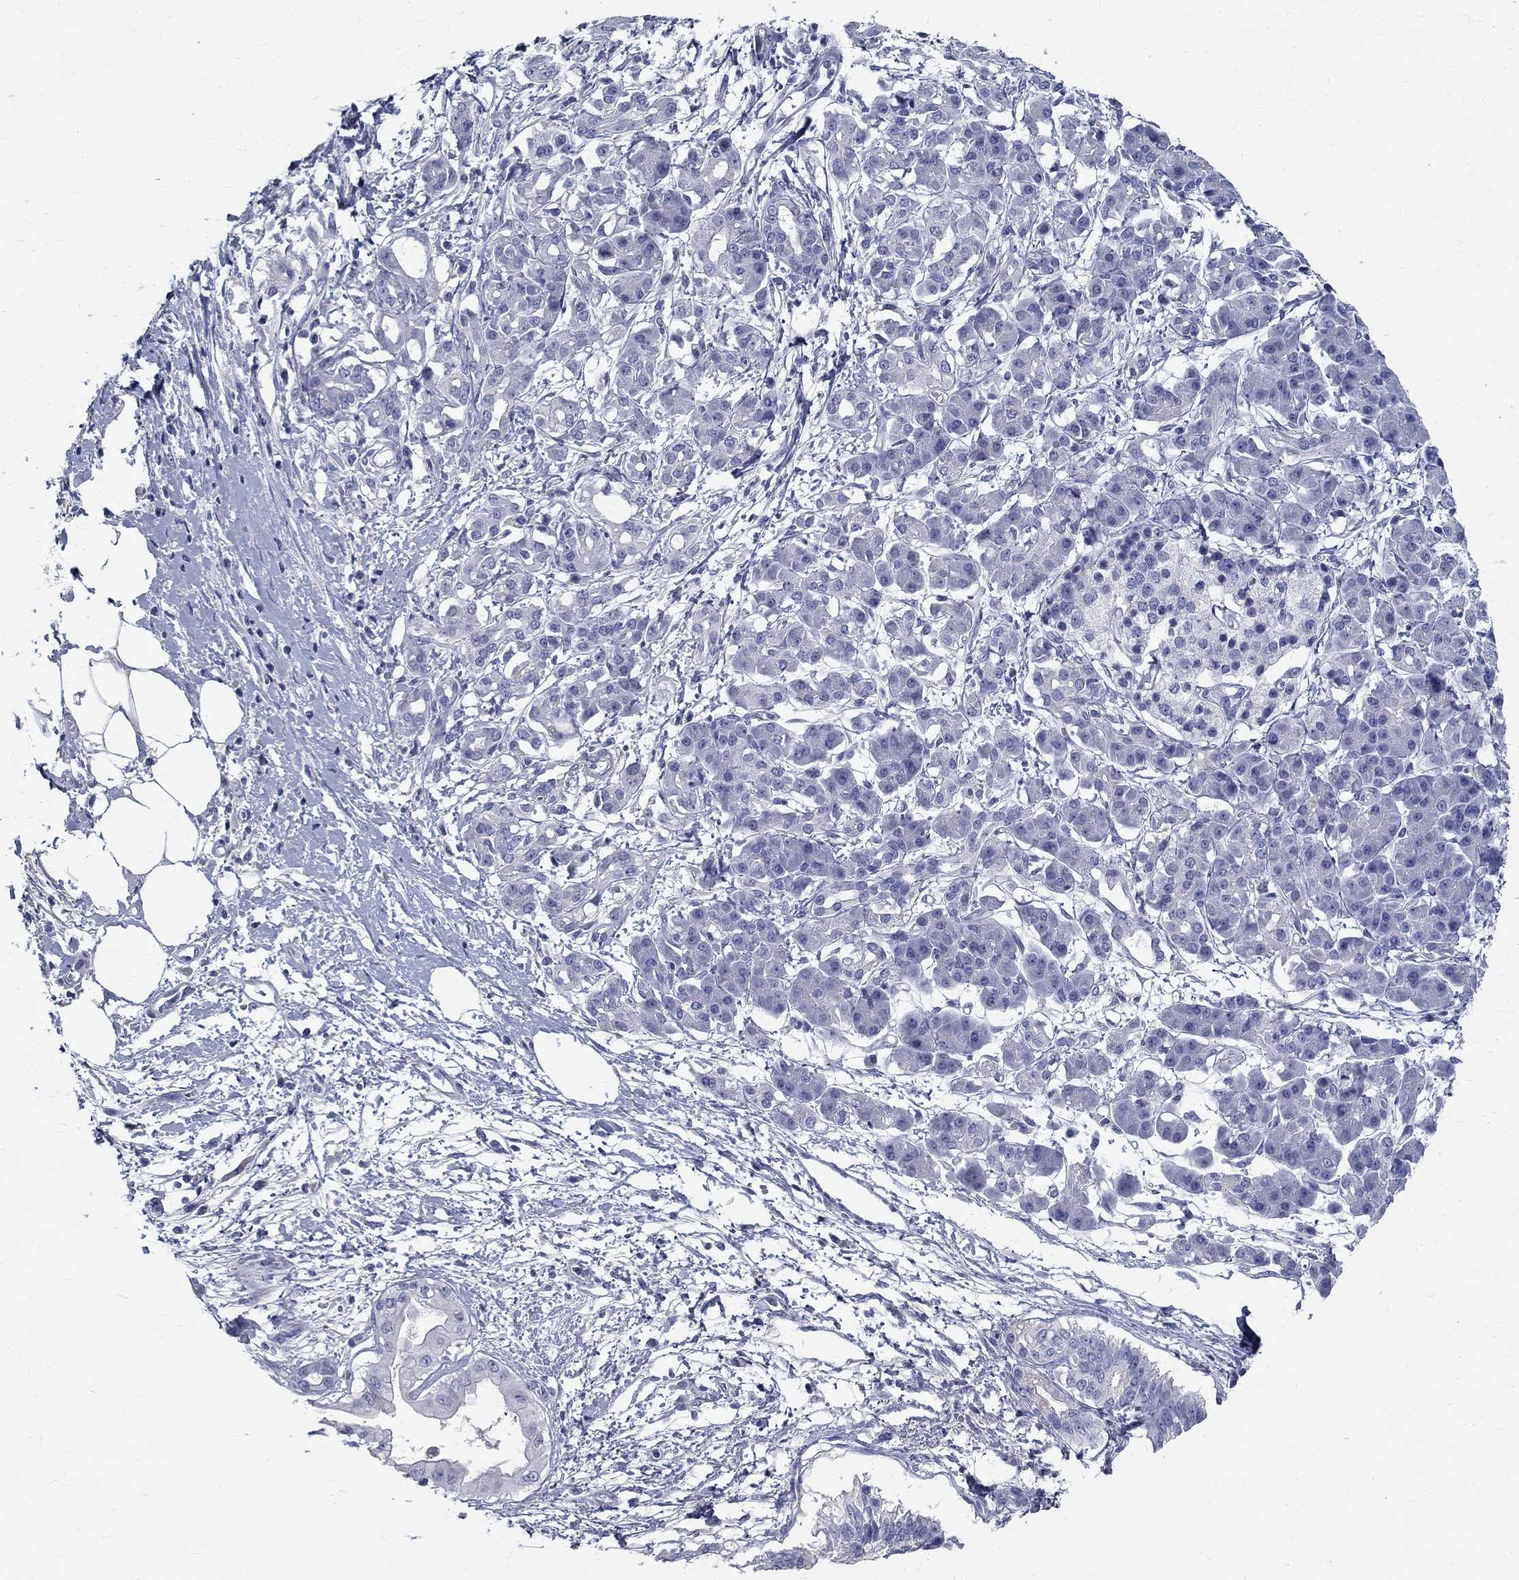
{"staining": {"intensity": "negative", "quantity": "none", "location": "none"}, "tissue": "pancreatic cancer", "cell_type": "Tumor cells", "image_type": "cancer", "snomed": [{"axis": "morphology", "description": "Adenocarcinoma, NOS"}, {"axis": "topography", "description": "Pancreas"}], "caption": "Pancreatic cancer was stained to show a protein in brown. There is no significant positivity in tumor cells.", "gene": "TGM4", "patient": {"sex": "male", "age": 72}}